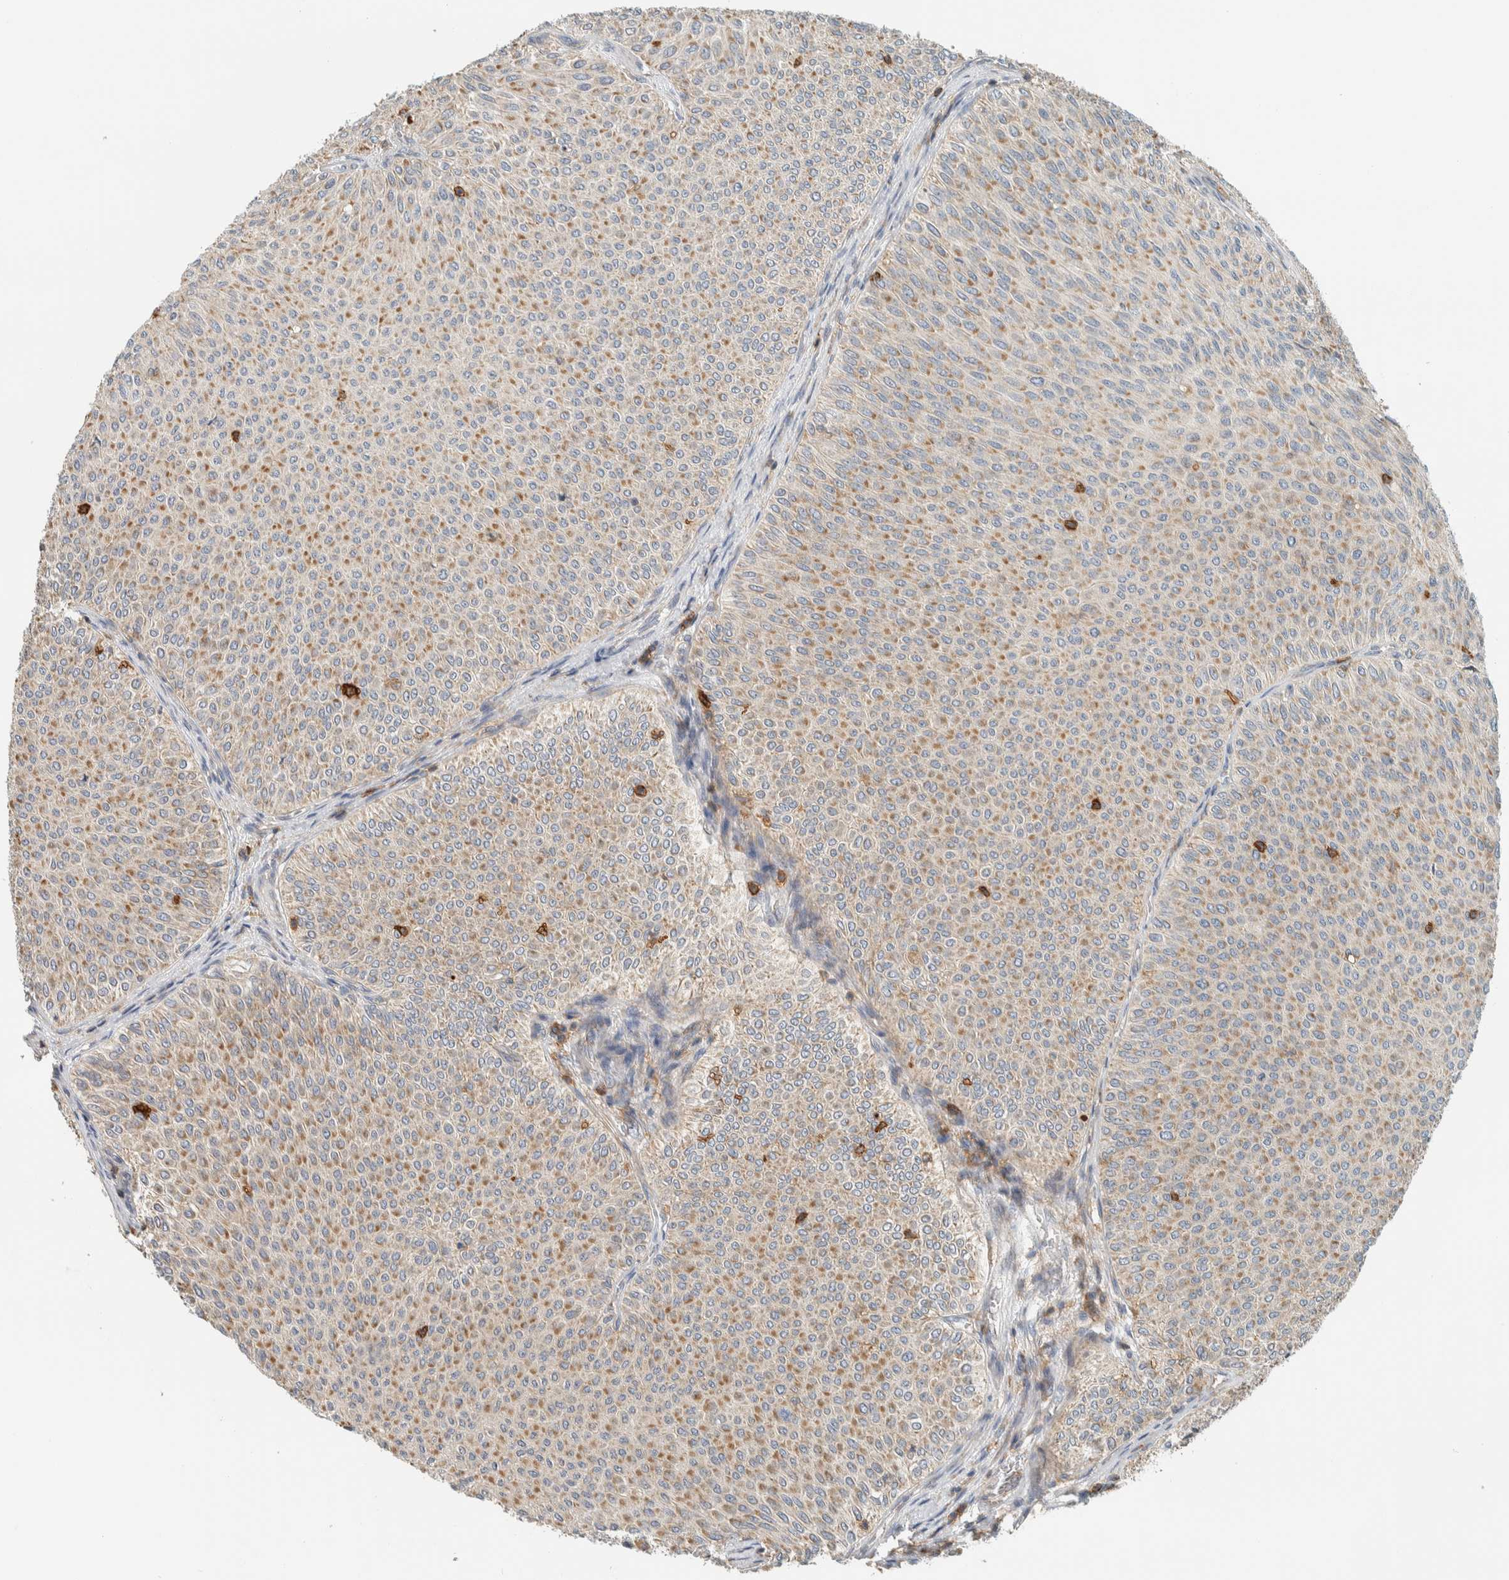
{"staining": {"intensity": "moderate", "quantity": ">75%", "location": "cytoplasmic/membranous"}, "tissue": "urothelial cancer", "cell_type": "Tumor cells", "image_type": "cancer", "snomed": [{"axis": "morphology", "description": "Urothelial carcinoma, Low grade"}, {"axis": "topography", "description": "Urinary bladder"}], "caption": "About >75% of tumor cells in human urothelial cancer show moderate cytoplasmic/membranous protein positivity as visualized by brown immunohistochemical staining.", "gene": "CCDC57", "patient": {"sex": "male", "age": 78}}